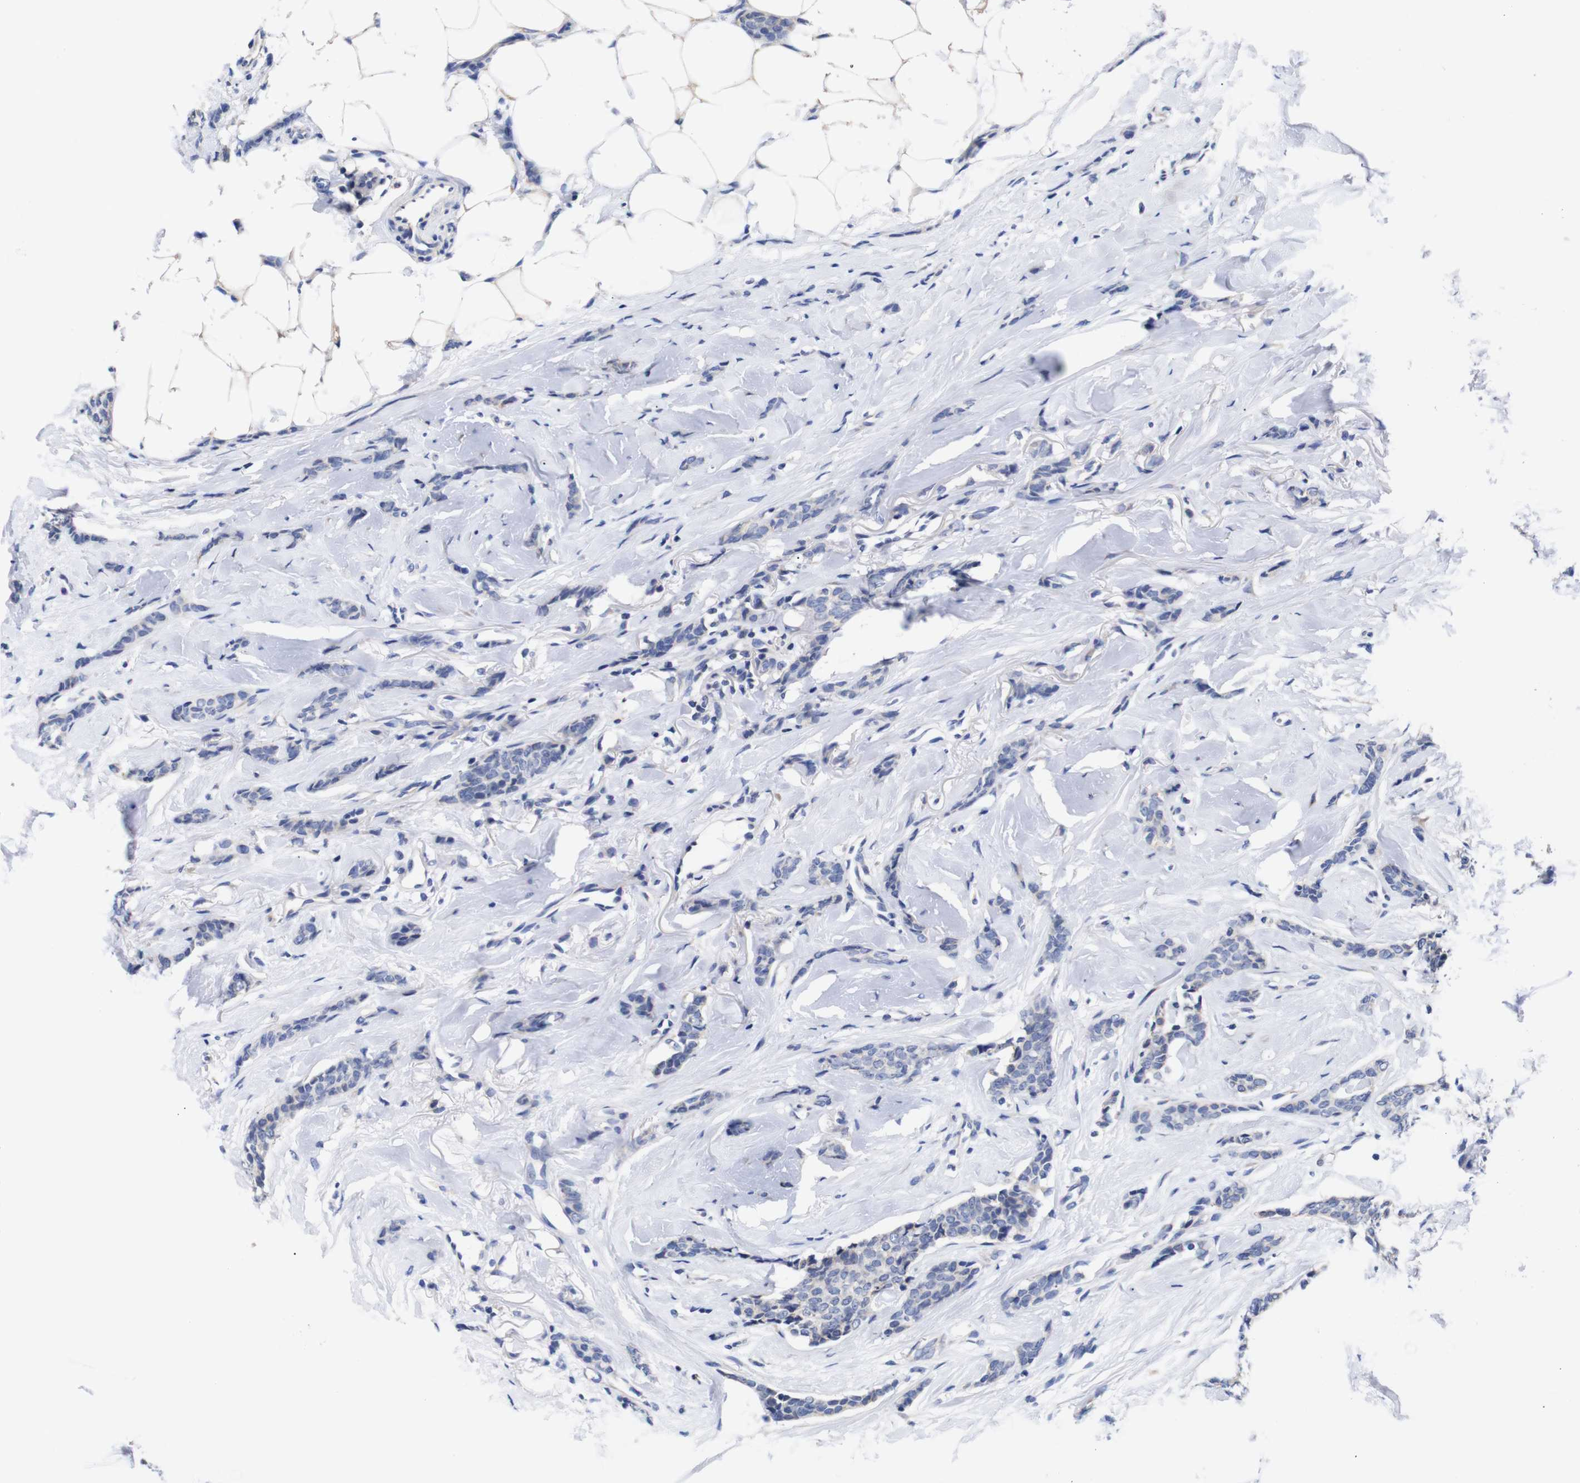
{"staining": {"intensity": "weak", "quantity": "25%-75%", "location": "cytoplasmic/membranous"}, "tissue": "breast cancer", "cell_type": "Tumor cells", "image_type": "cancer", "snomed": [{"axis": "morphology", "description": "Lobular carcinoma"}, {"axis": "topography", "description": "Skin"}, {"axis": "topography", "description": "Breast"}], "caption": "A brown stain labels weak cytoplasmic/membranous expression of a protein in human lobular carcinoma (breast) tumor cells.", "gene": "OPN3", "patient": {"sex": "female", "age": 46}}